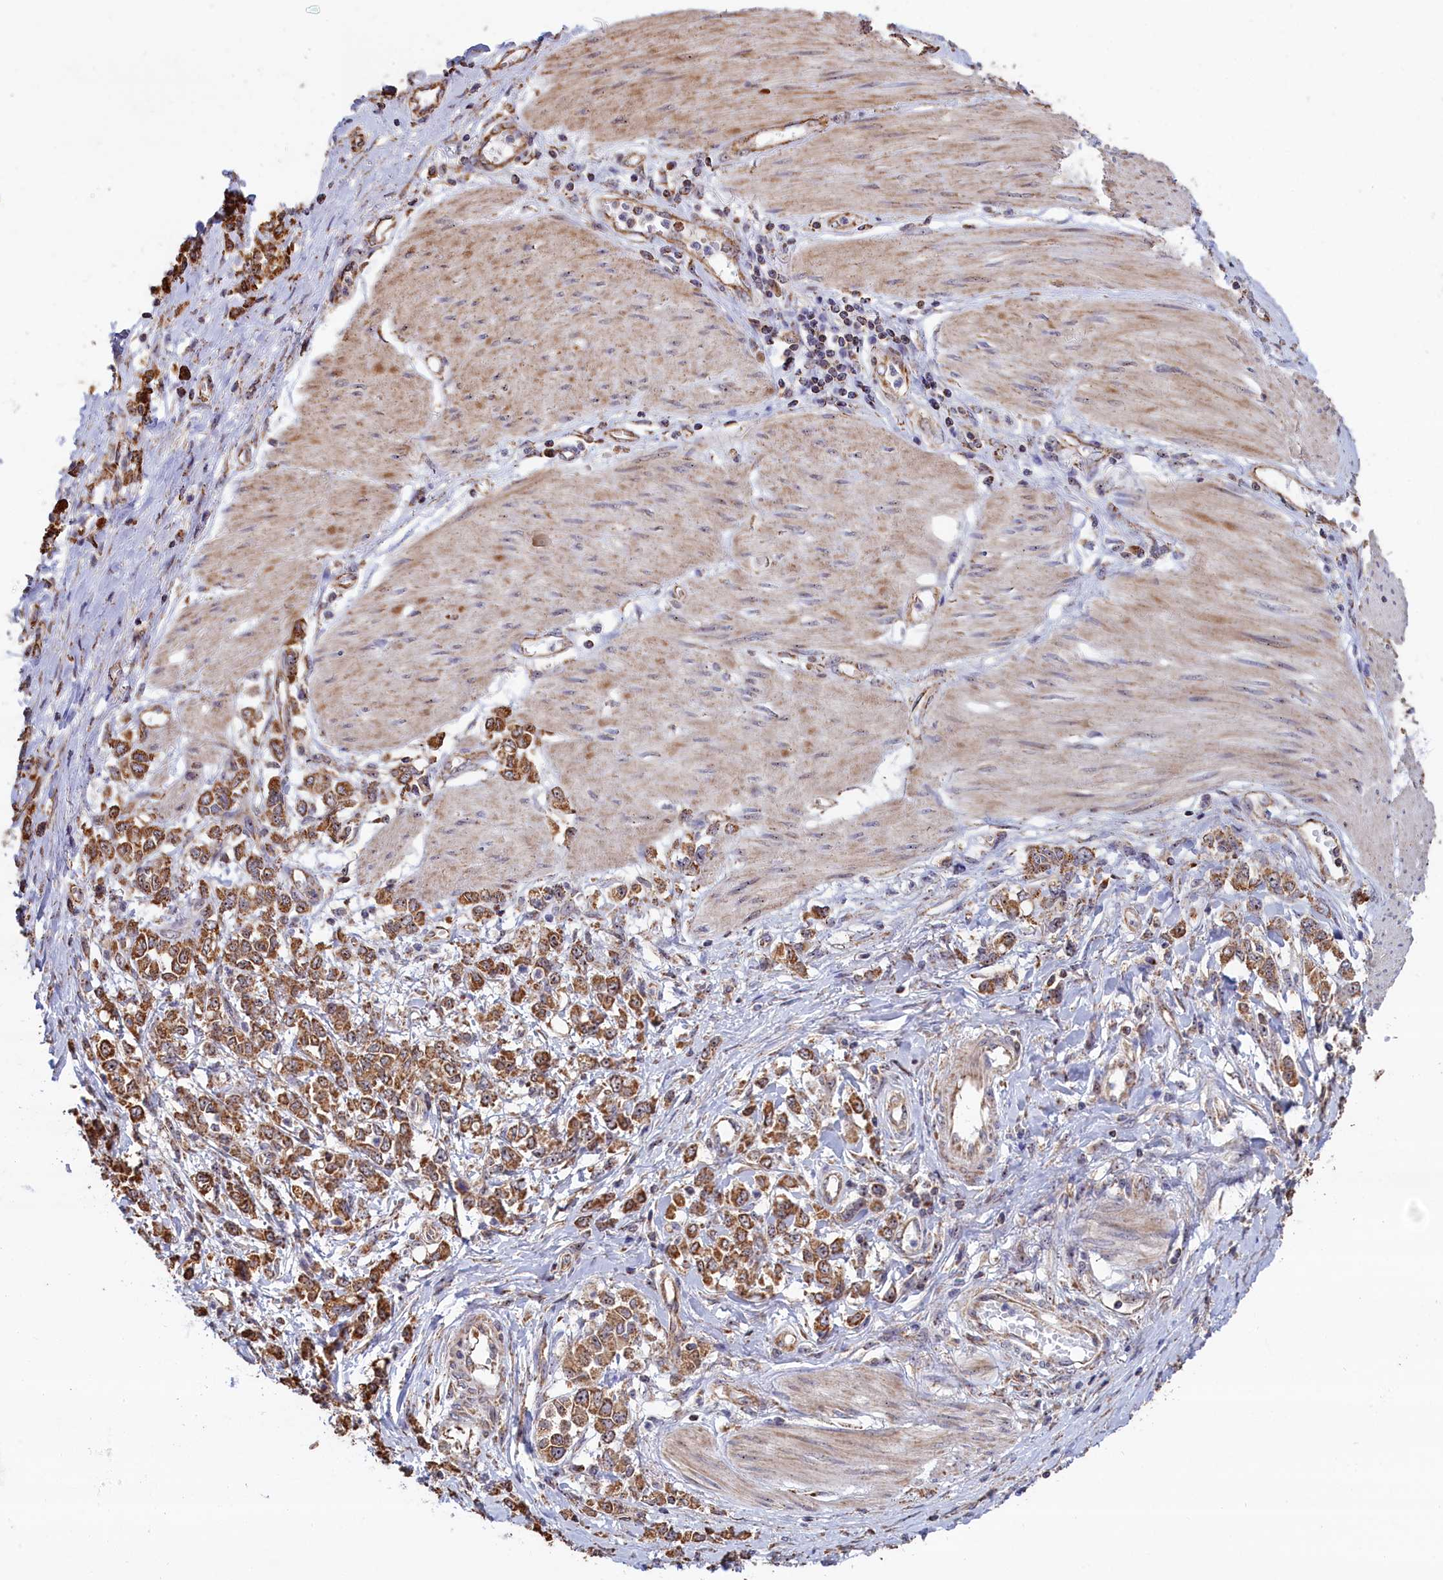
{"staining": {"intensity": "moderate", "quantity": ">75%", "location": "cytoplasmic/membranous"}, "tissue": "stomach cancer", "cell_type": "Tumor cells", "image_type": "cancer", "snomed": [{"axis": "morphology", "description": "Adenocarcinoma, NOS"}, {"axis": "topography", "description": "Stomach"}], "caption": "This is a photomicrograph of immunohistochemistry staining of stomach cancer (adenocarcinoma), which shows moderate positivity in the cytoplasmic/membranous of tumor cells.", "gene": "ZNF816", "patient": {"sex": "female", "age": 76}}